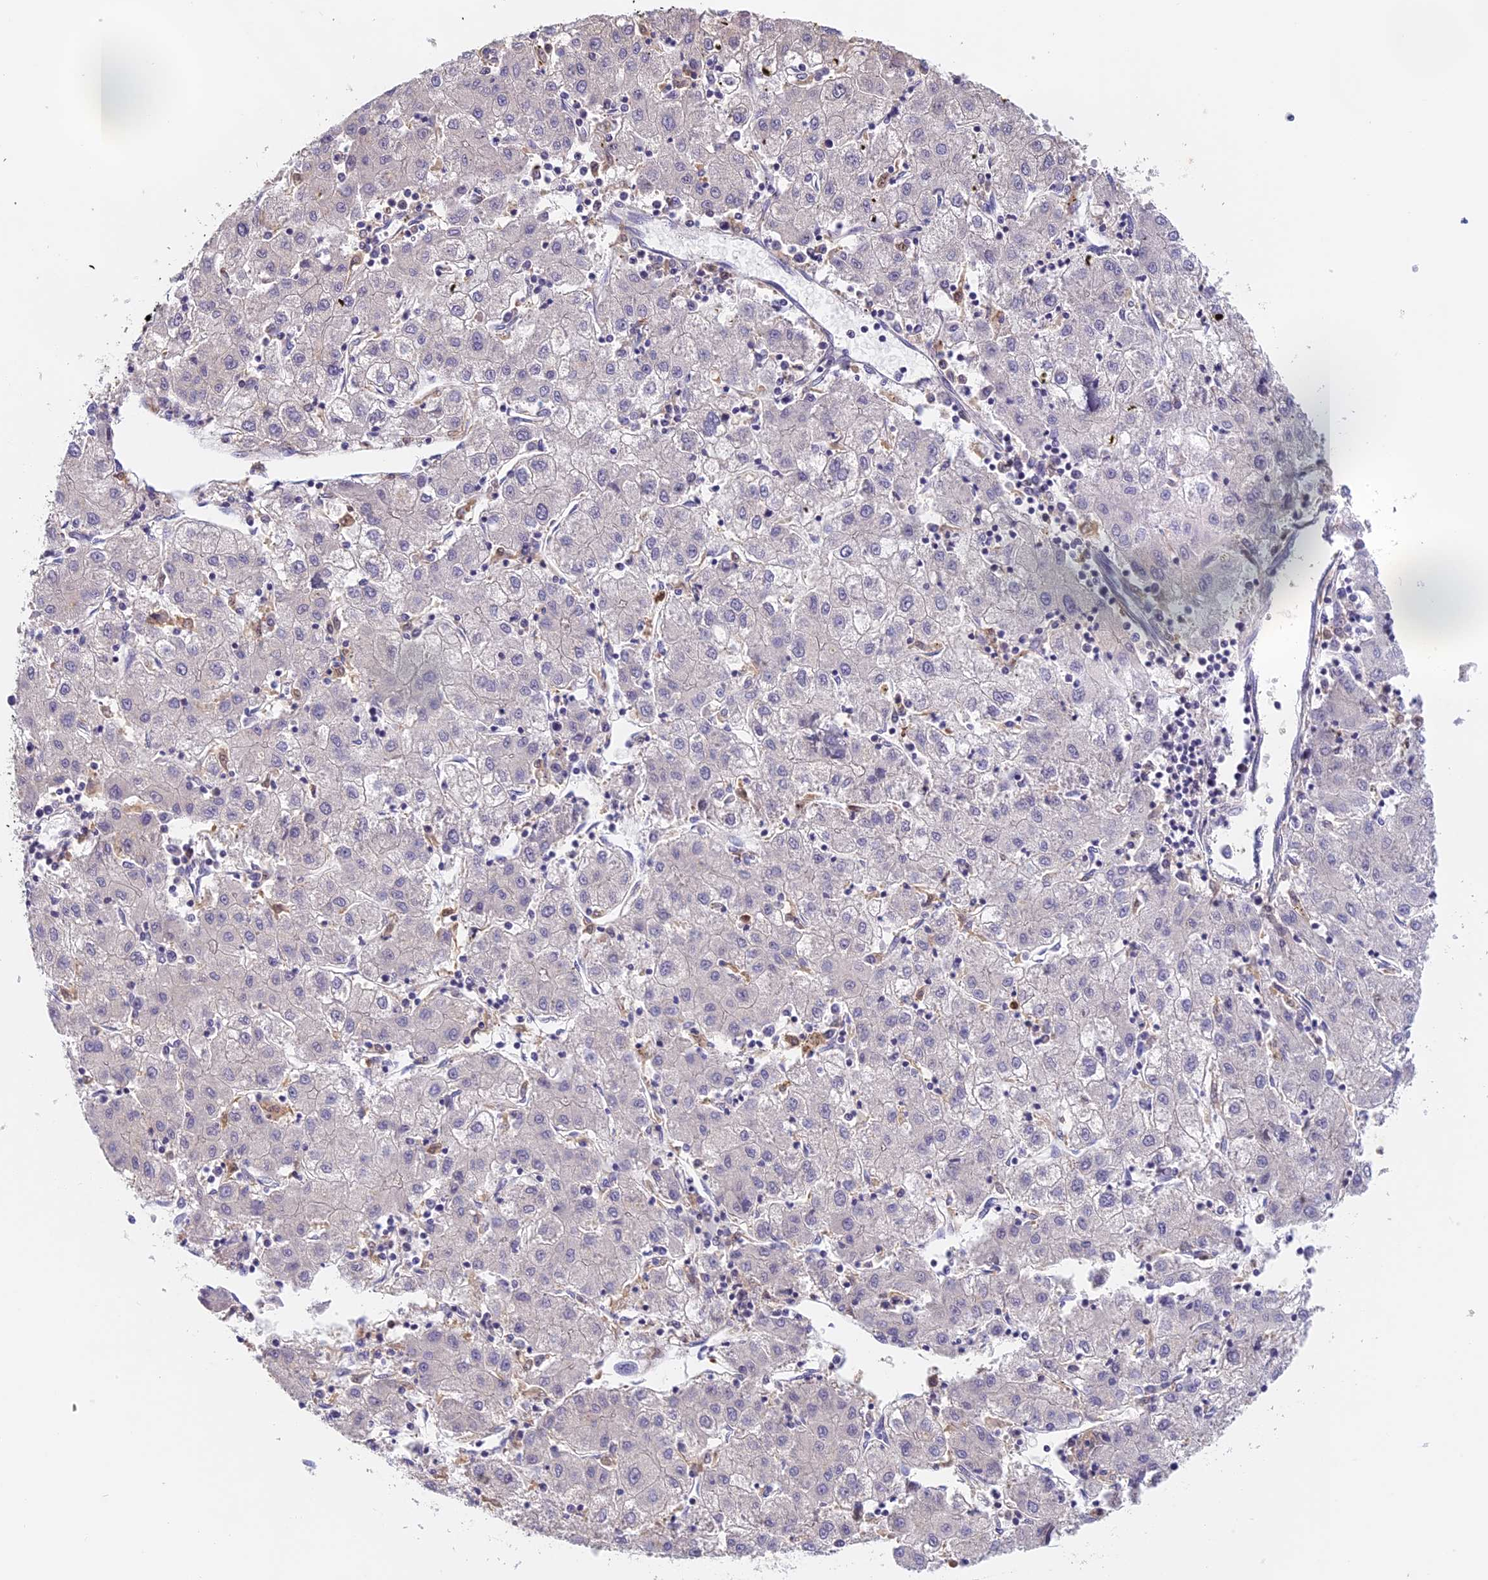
{"staining": {"intensity": "negative", "quantity": "none", "location": "none"}, "tissue": "liver cancer", "cell_type": "Tumor cells", "image_type": "cancer", "snomed": [{"axis": "morphology", "description": "Carcinoma, Hepatocellular, NOS"}, {"axis": "topography", "description": "Liver"}], "caption": "Immunohistochemistry of liver cancer (hepatocellular carcinoma) exhibits no positivity in tumor cells.", "gene": "NCF4", "patient": {"sex": "male", "age": 72}}